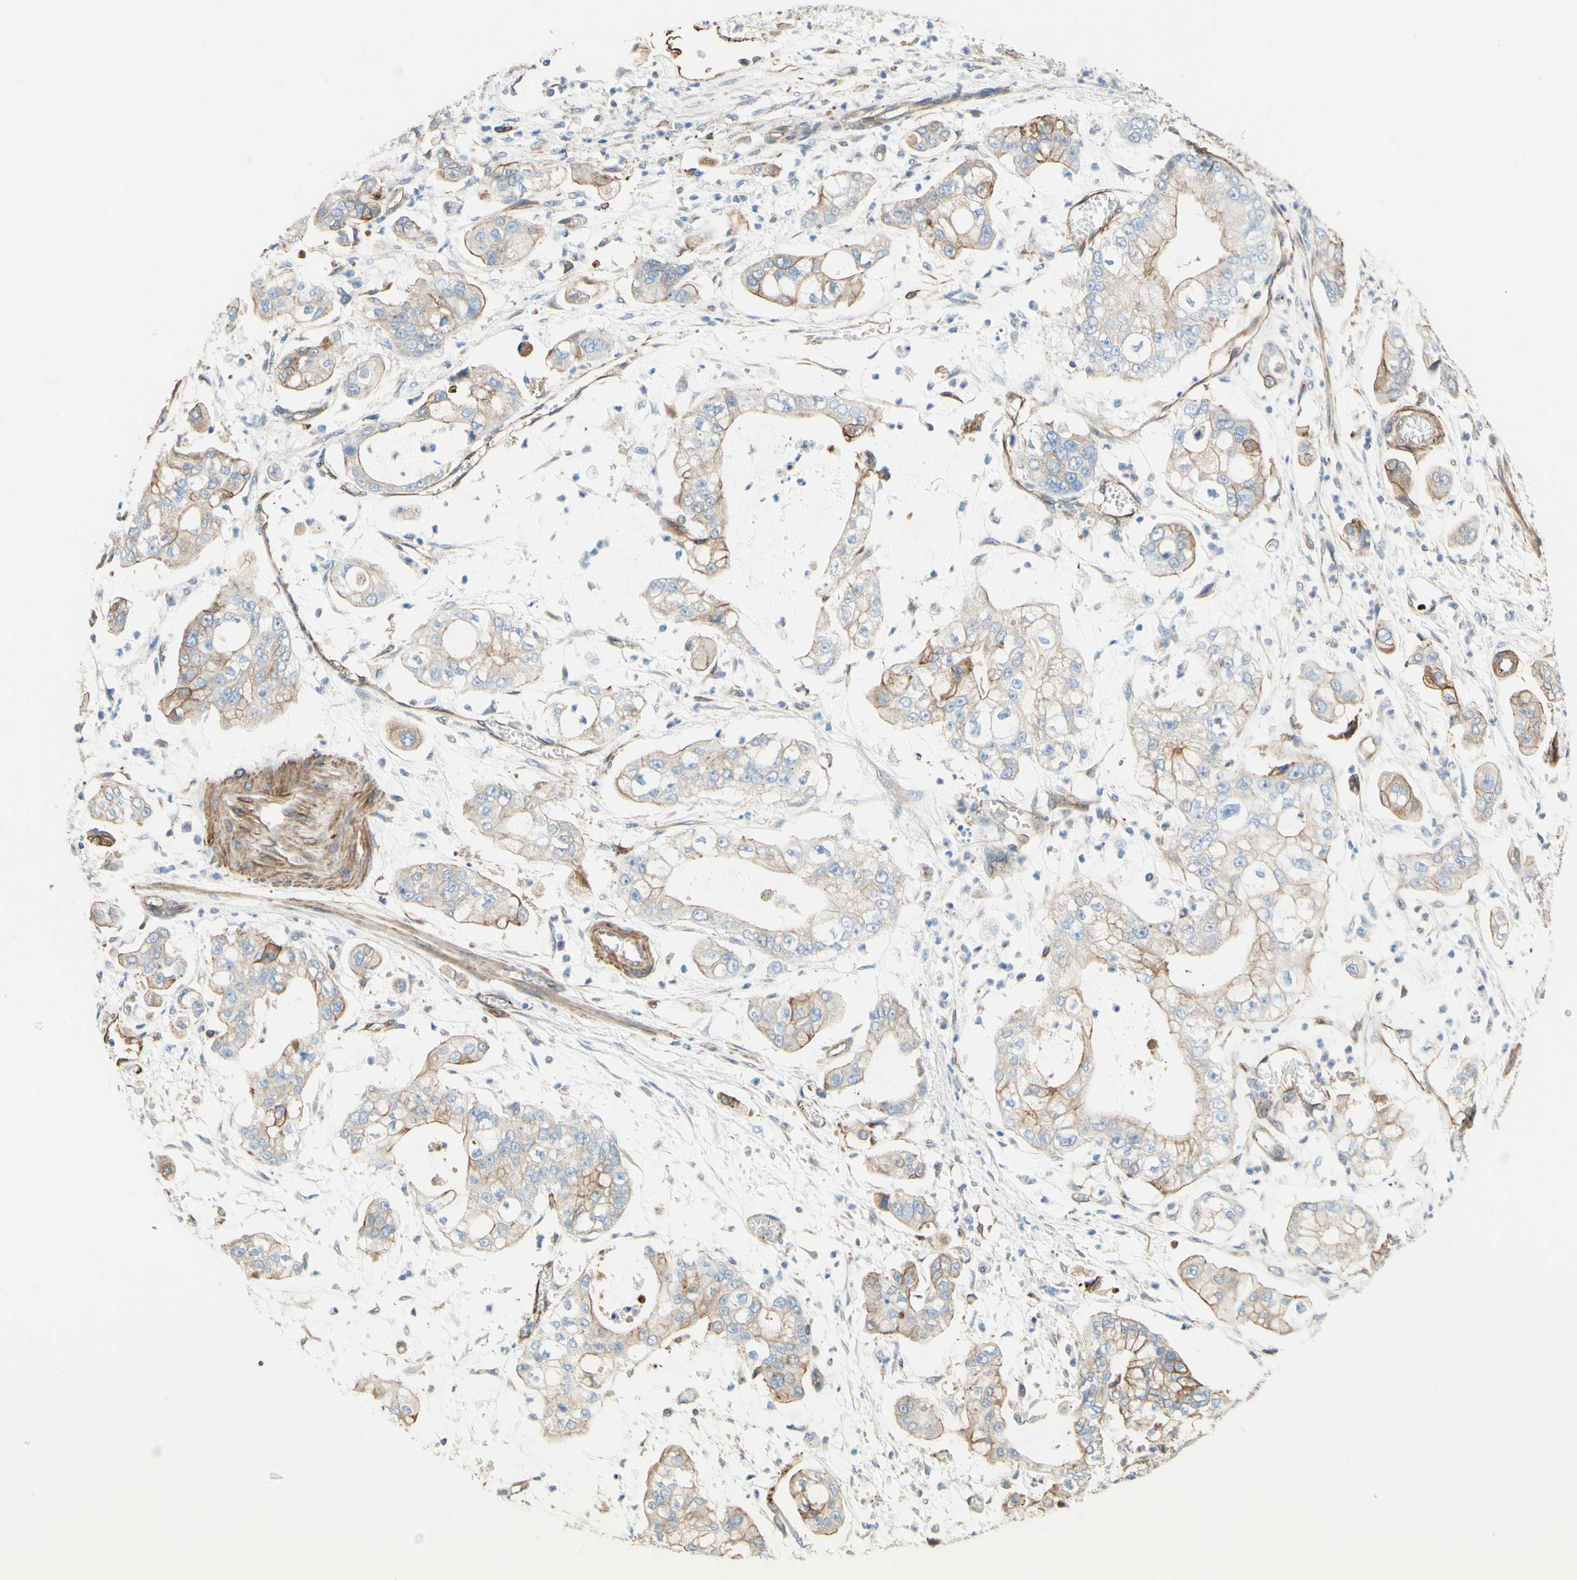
{"staining": {"intensity": "weak", "quantity": ">75%", "location": "cytoplasmic/membranous"}, "tissue": "stomach cancer", "cell_type": "Tumor cells", "image_type": "cancer", "snomed": [{"axis": "morphology", "description": "Adenocarcinoma, NOS"}, {"axis": "topography", "description": "Stomach"}], "caption": "Adenocarcinoma (stomach) stained for a protein demonstrates weak cytoplasmic/membranous positivity in tumor cells. Nuclei are stained in blue.", "gene": "ENDOD1", "patient": {"sex": "male", "age": 76}}